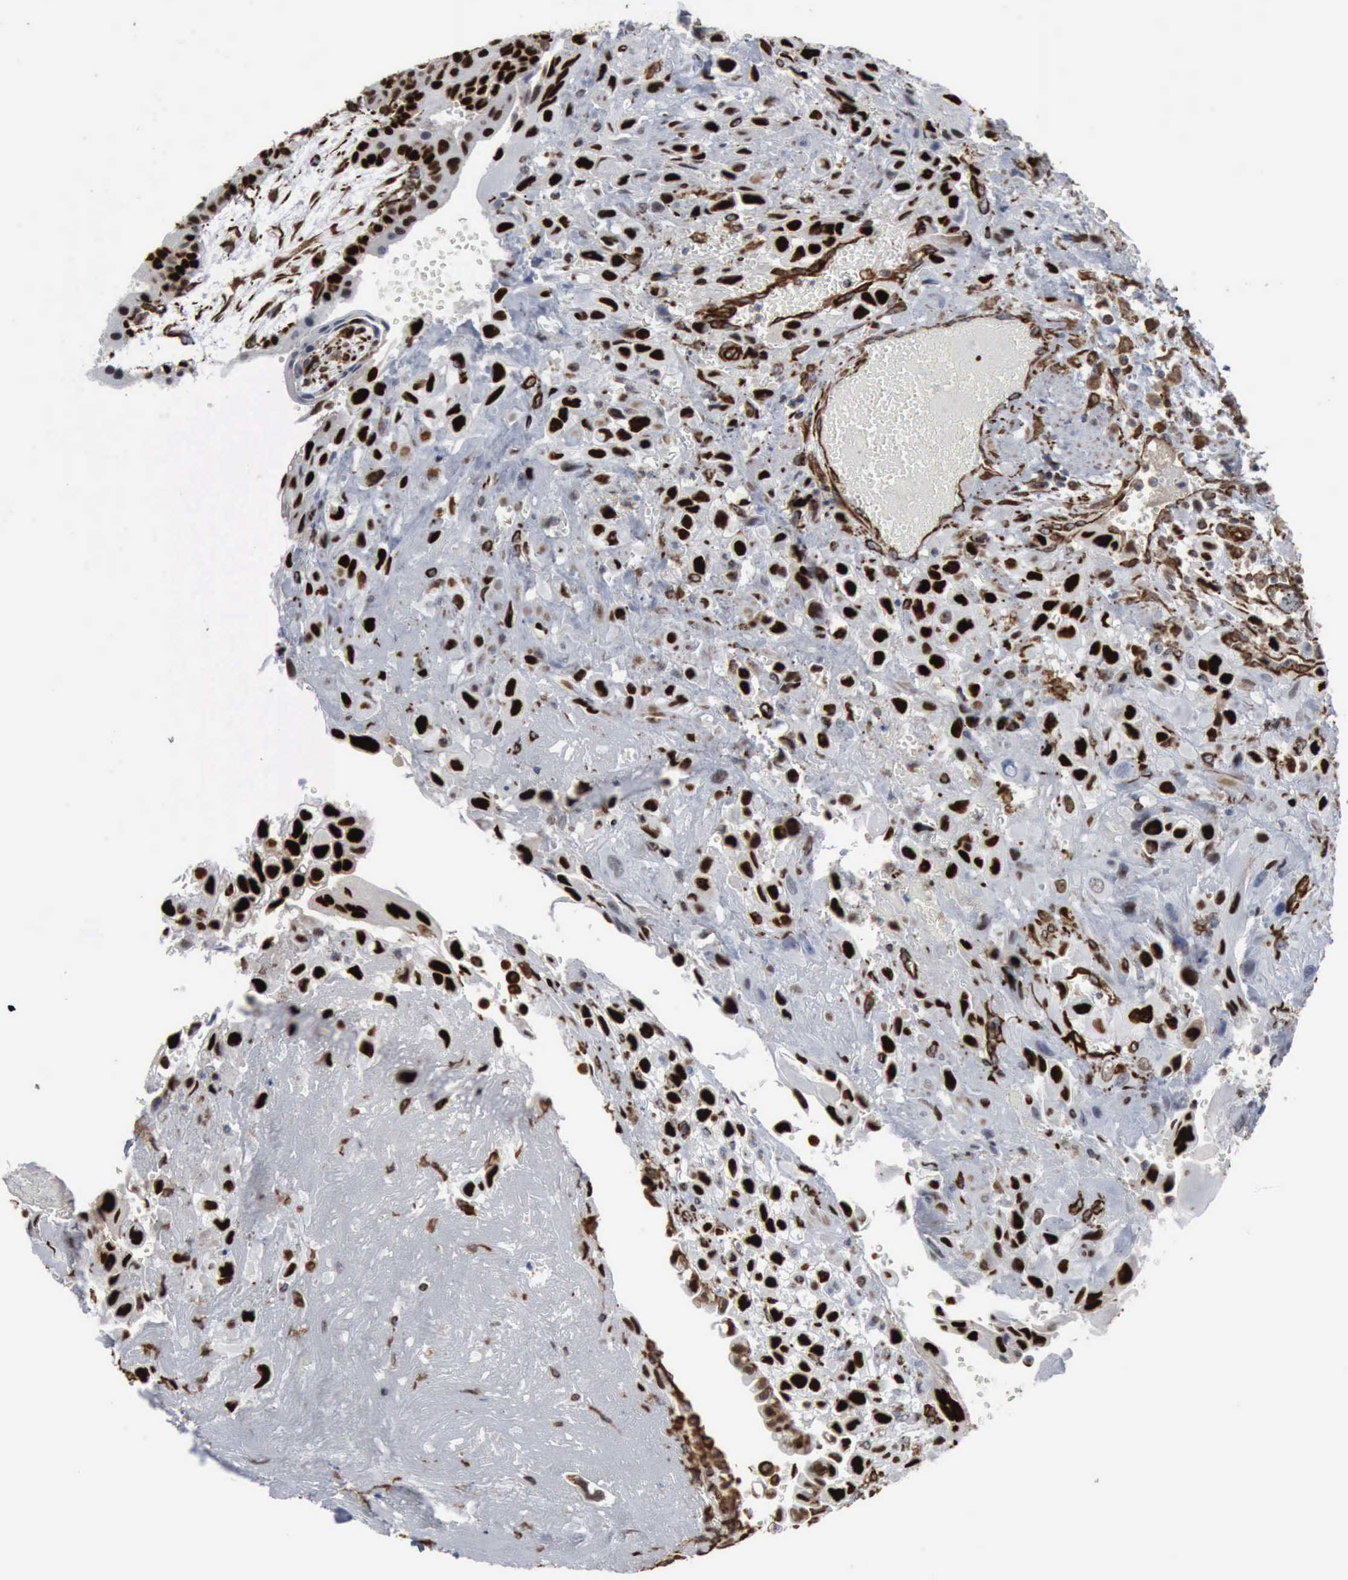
{"staining": {"intensity": "strong", "quantity": ">75%", "location": "nuclear"}, "tissue": "placenta", "cell_type": "Decidual cells", "image_type": "normal", "snomed": [{"axis": "morphology", "description": "Normal tissue, NOS"}, {"axis": "topography", "description": "Placenta"}], "caption": "Decidual cells exhibit strong nuclear positivity in about >75% of cells in normal placenta.", "gene": "CCNE1", "patient": {"sex": "female", "age": 34}}